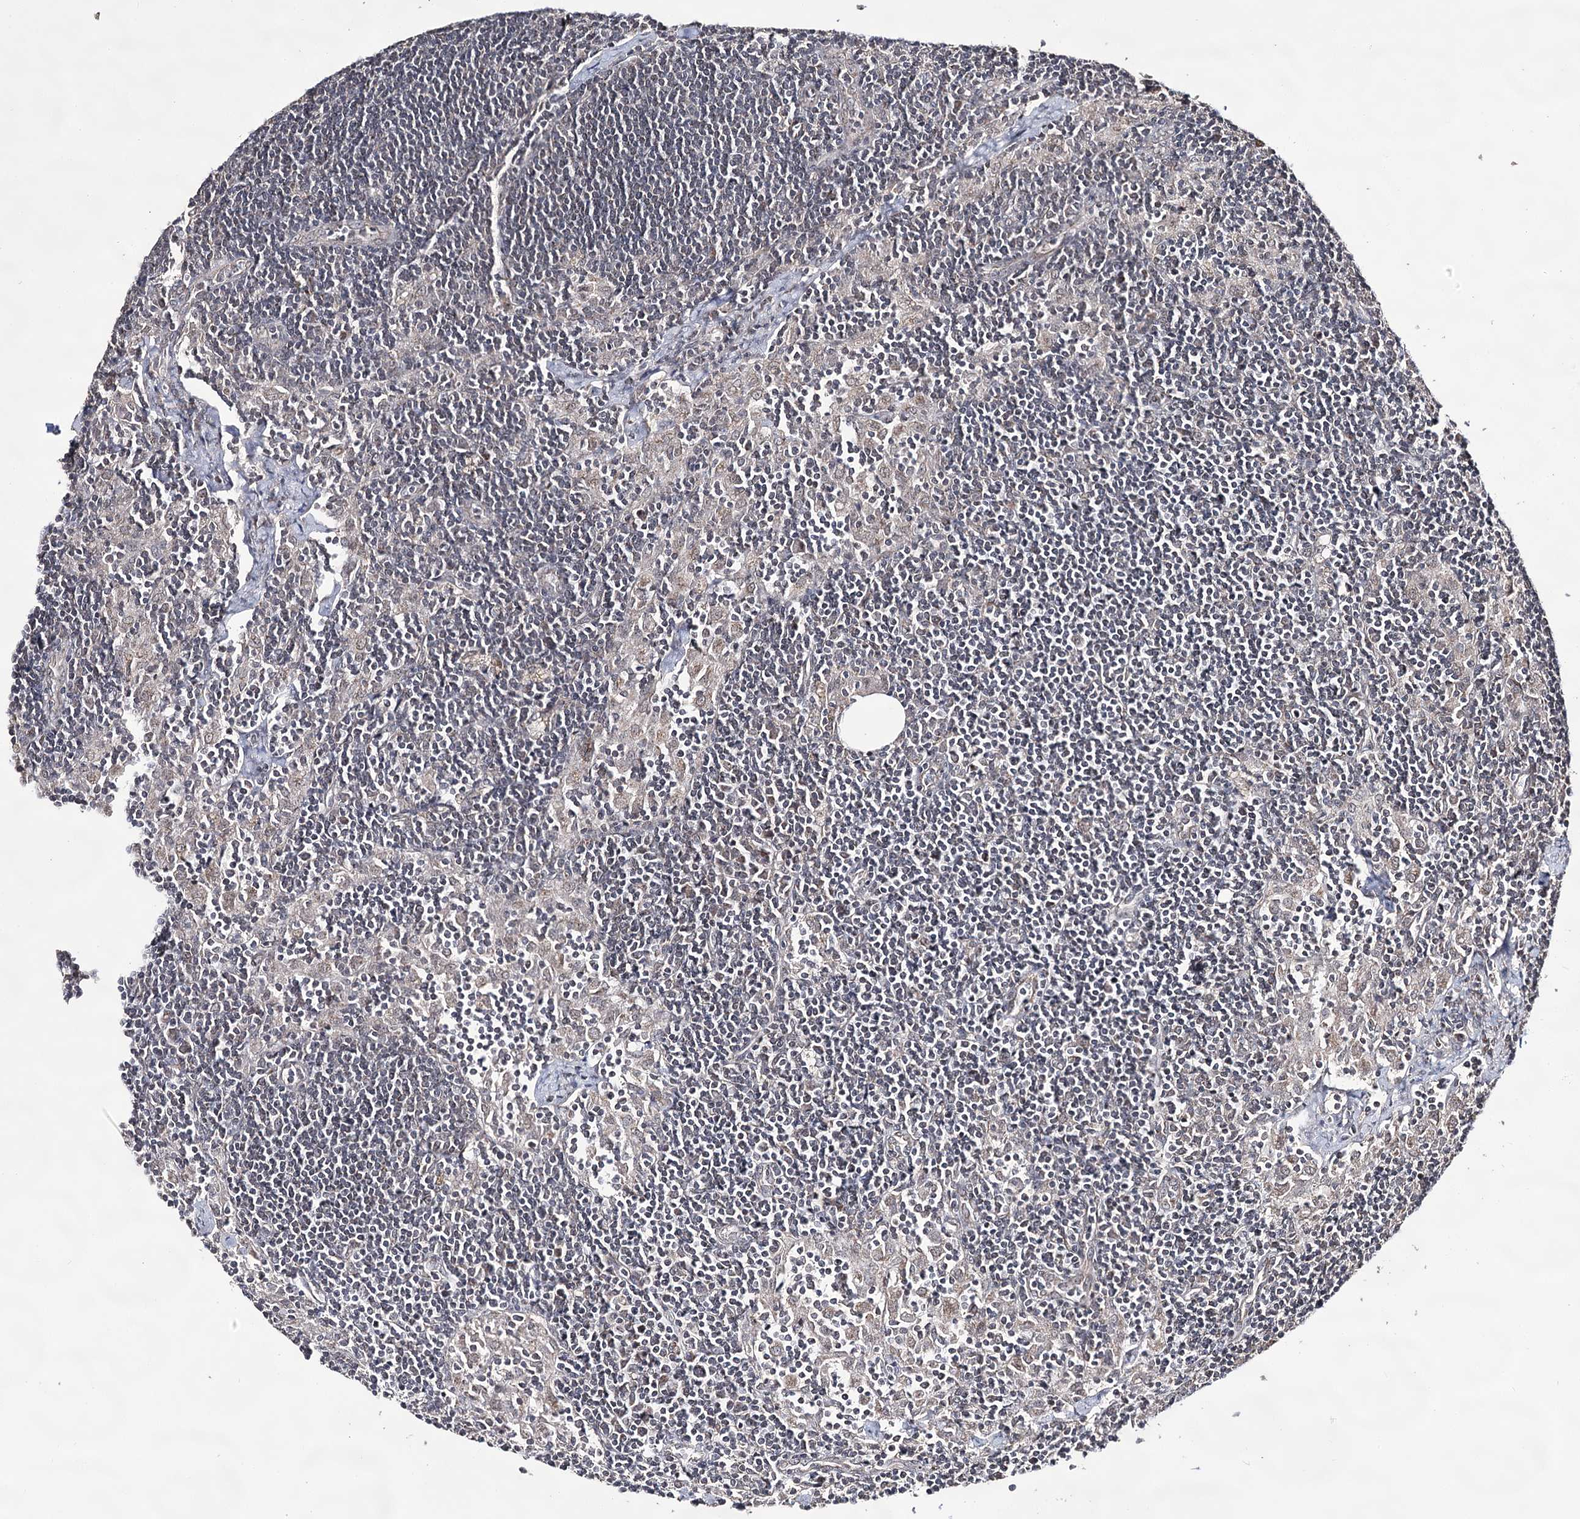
{"staining": {"intensity": "negative", "quantity": "none", "location": "none"}, "tissue": "lymph node", "cell_type": "Germinal center cells", "image_type": "normal", "snomed": [{"axis": "morphology", "description": "Normal tissue, NOS"}, {"axis": "topography", "description": "Lymph node"}], "caption": "Immunohistochemistry micrograph of normal lymph node stained for a protein (brown), which reveals no staining in germinal center cells.", "gene": "ACTR6", "patient": {"sex": "male", "age": 24}}